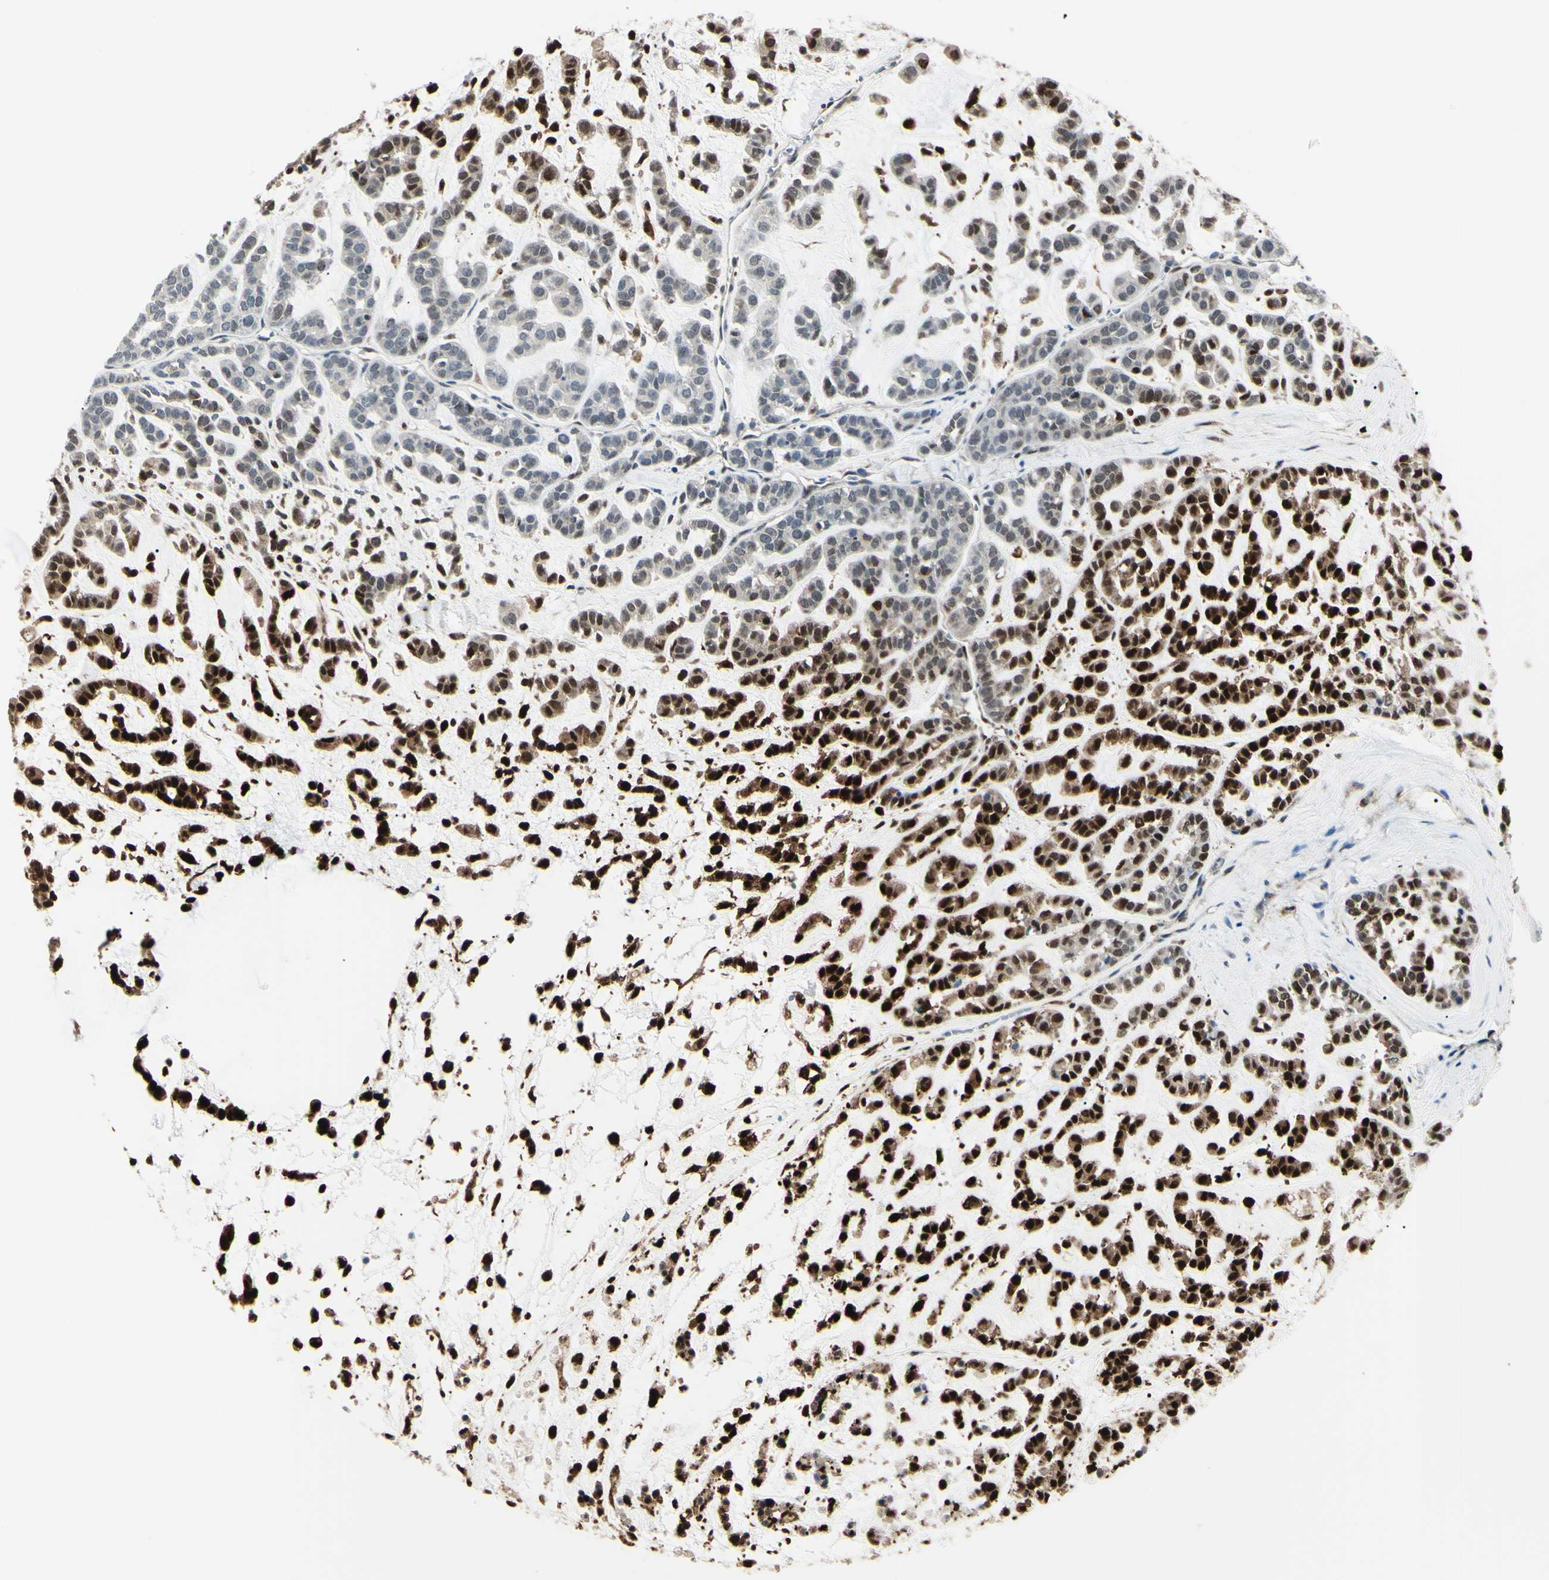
{"staining": {"intensity": "strong", "quantity": ">75%", "location": "cytoplasmic/membranous,nuclear"}, "tissue": "head and neck cancer", "cell_type": "Tumor cells", "image_type": "cancer", "snomed": [{"axis": "morphology", "description": "Adenocarcinoma, NOS"}, {"axis": "morphology", "description": "Adenoma, NOS"}, {"axis": "topography", "description": "Head-Neck"}], "caption": "Immunohistochemistry micrograph of neoplastic tissue: human head and neck cancer (adenoma) stained using immunohistochemistry displays high levels of strong protein expression localized specifically in the cytoplasmic/membranous and nuclear of tumor cells, appearing as a cytoplasmic/membranous and nuclear brown color.", "gene": "PGK1", "patient": {"sex": "female", "age": 55}}